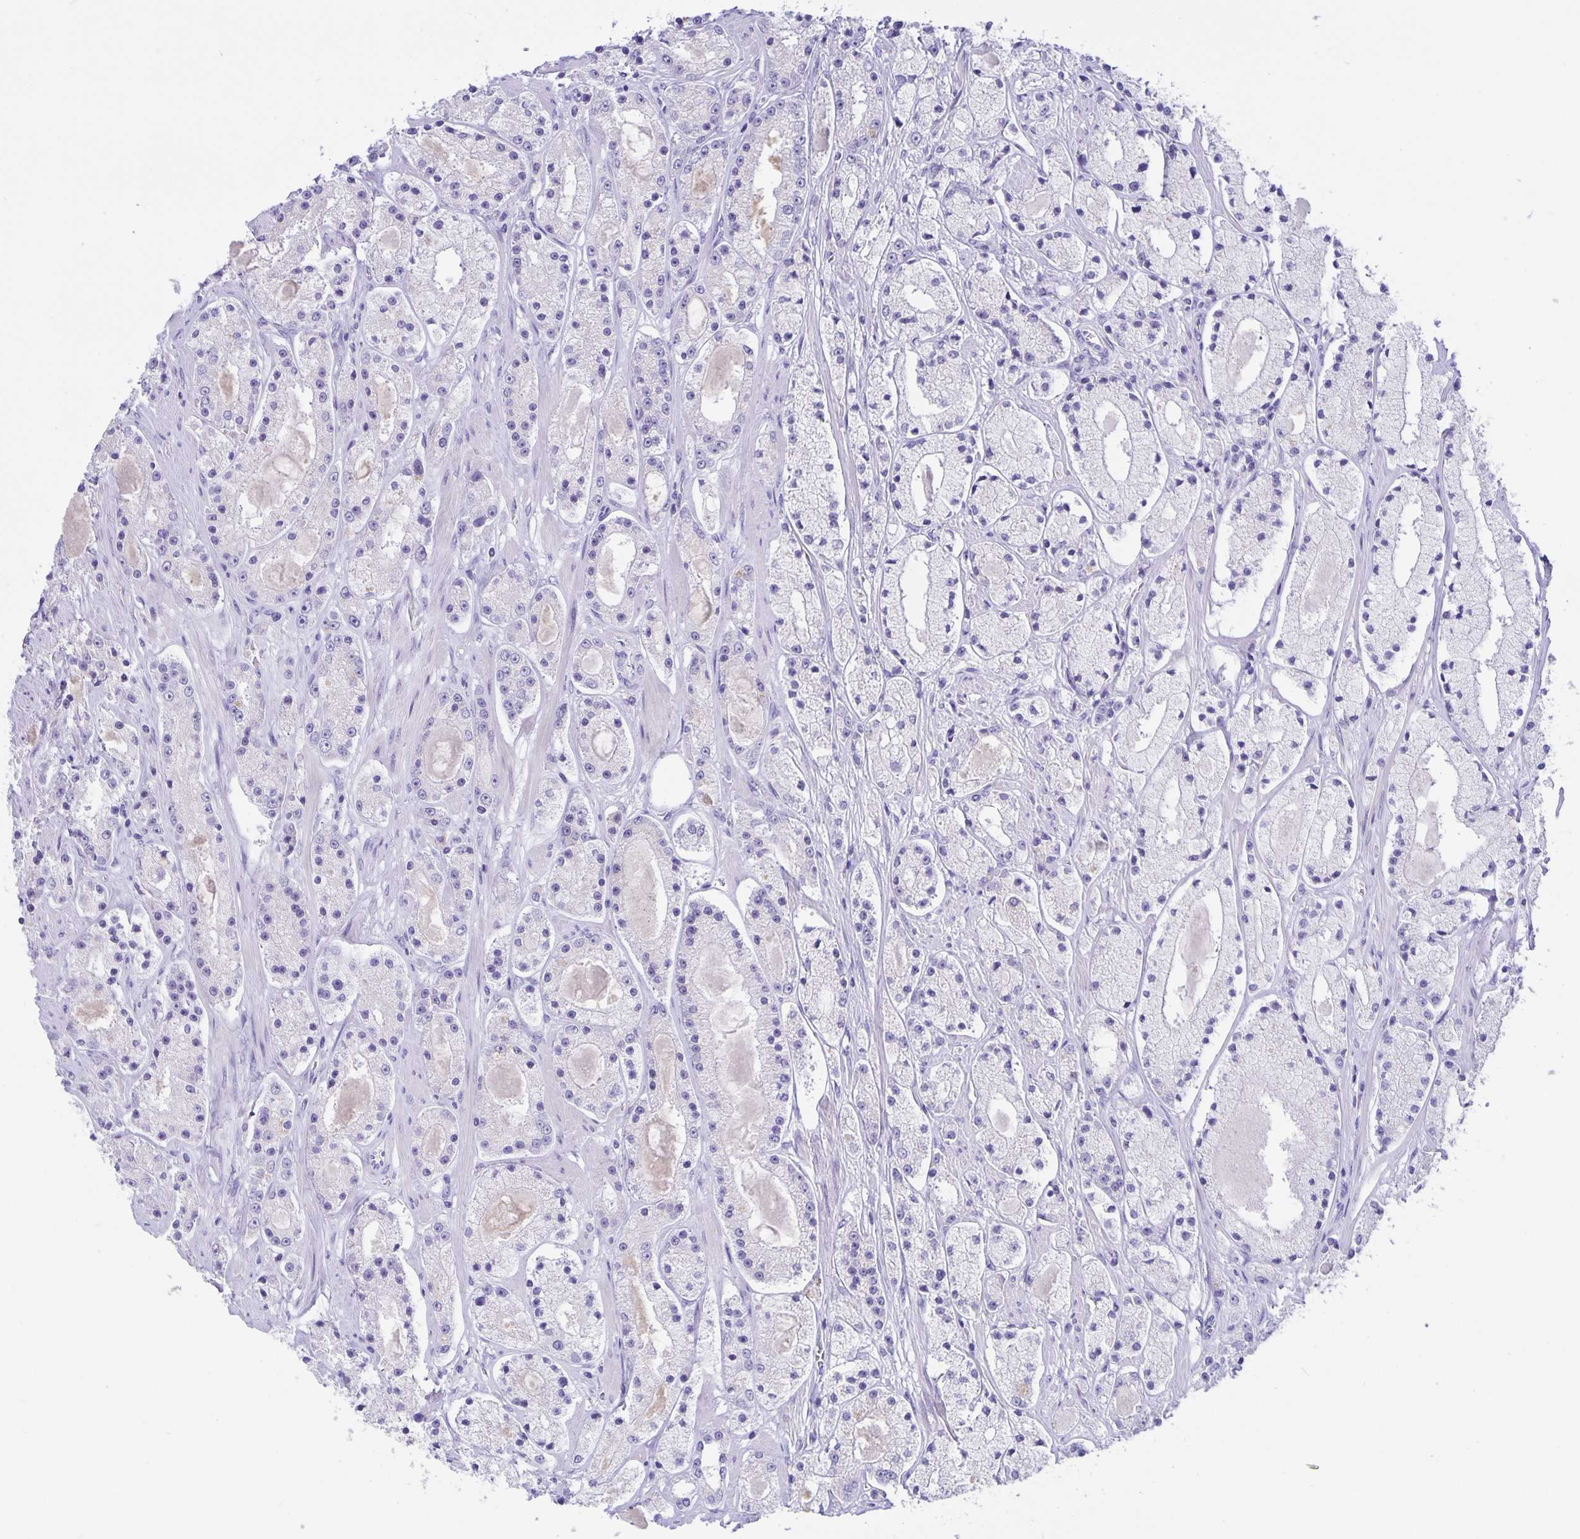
{"staining": {"intensity": "negative", "quantity": "none", "location": "none"}, "tissue": "prostate cancer", "cell_type": "Tumor cells", "image_type": "cancer", "snomed": [{"axis": "morphology", "description": "Adenocarcinoma, High grade"}, {"axis": "topography", "description": "Prostate"}], "caption": "Immunohistochemical staining of prostate cancer displays no significant expression in tumor cells. (DAB immunohistochemistry (IHC) with hematoxylin counter stain).", "gene": "ERMN", "patient": {"sex": "male", "age": 67}}